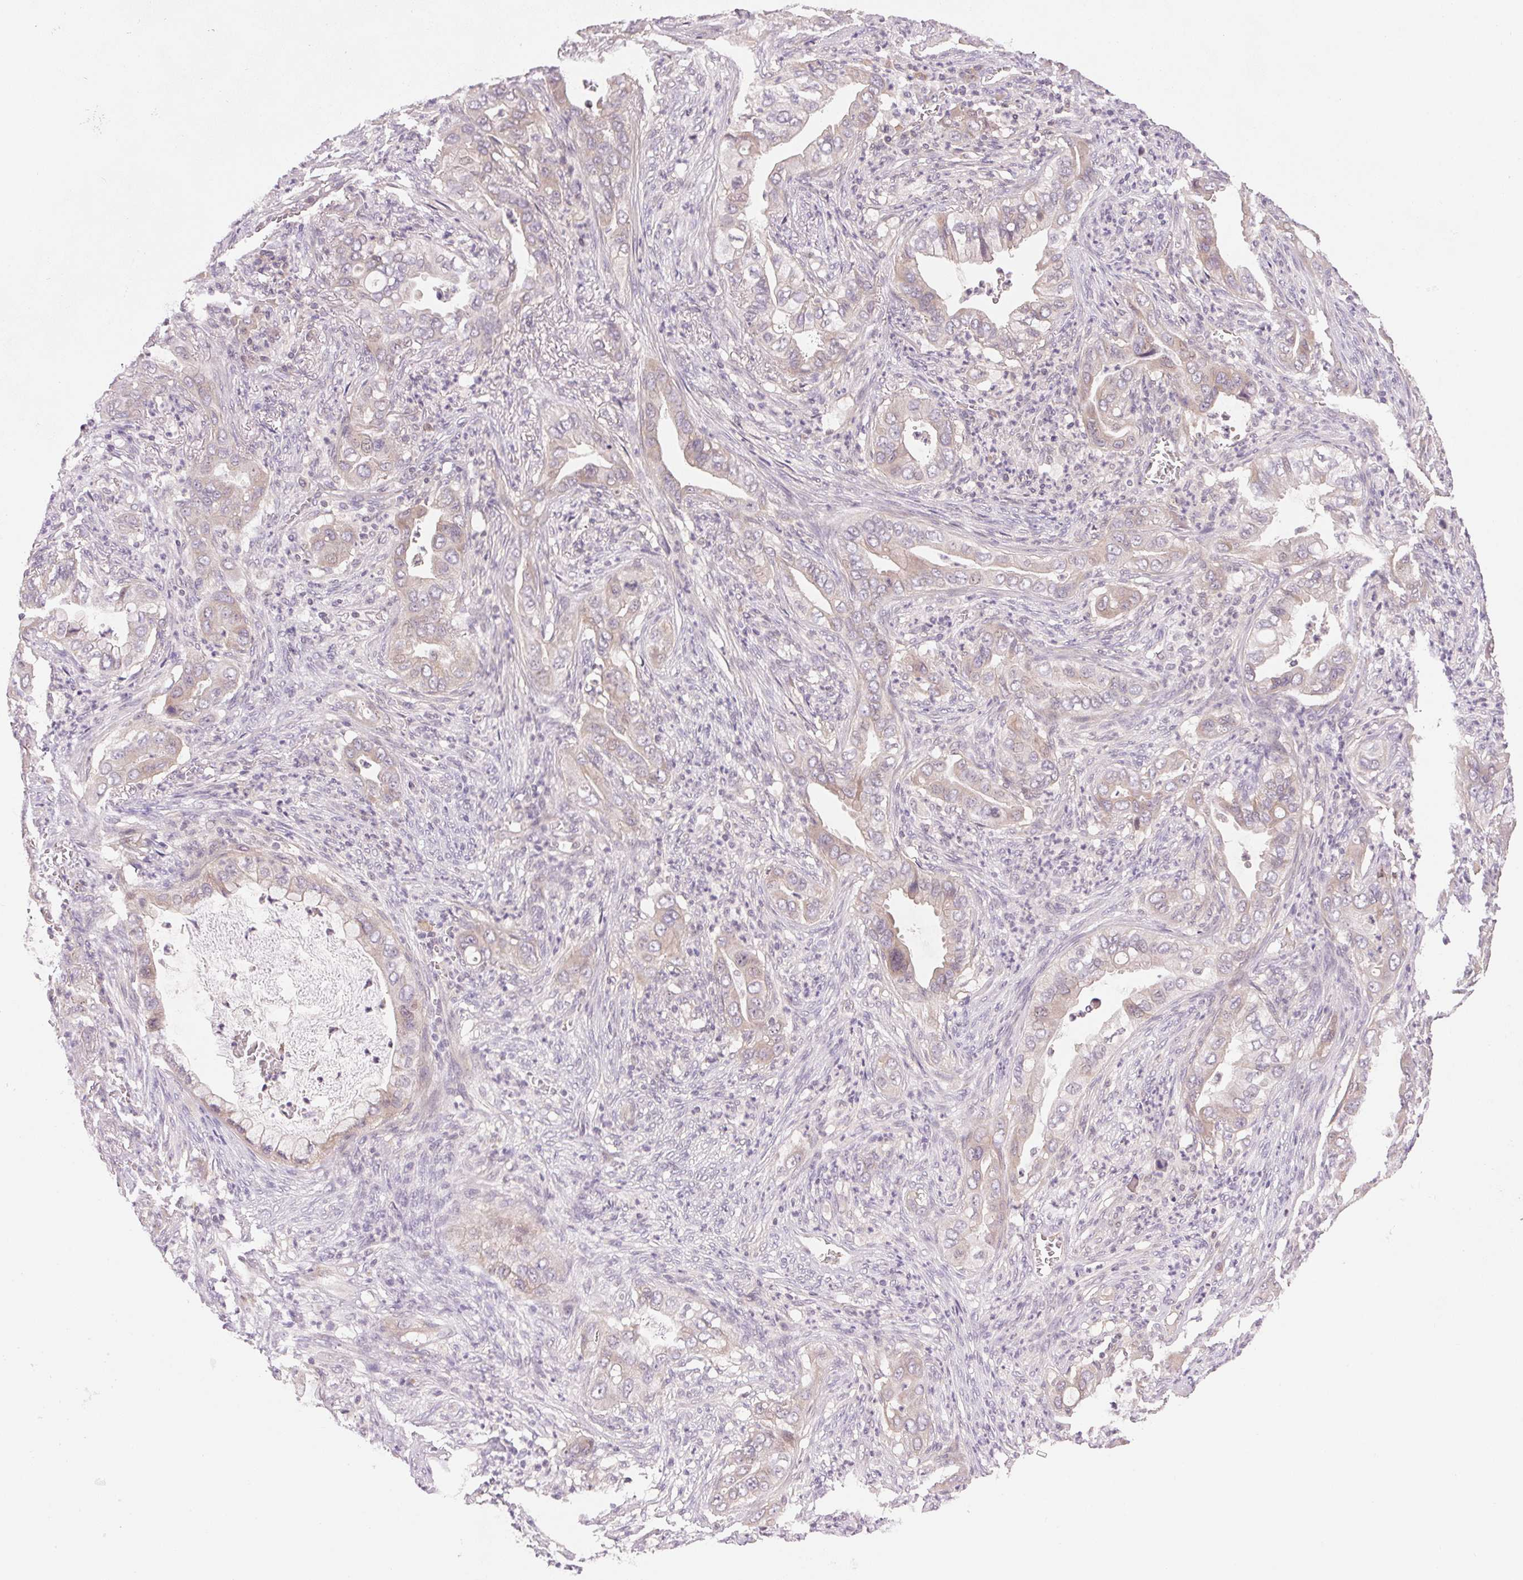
{"staining": {"intensity": "weak", "quantity": "<25%", "location": "cytoplasmic/membranous"}, "tissue": "lung cancer", "cell_type": "Tumor cells", "image_type": "cancer", "snomed": [{"axis": "morphology", "description": "Adenocarcinoma, NOS"}, {"axis": "topography", "description": "Lung"}], "caption": "Image shows no significant protein expression in tumor cells of lung cancer. The staining is performed using DAB (3,3'-diaminobenzidine) brown chromogen with nuclei counter-stained in using hematoxylin.", "gene": "BNIP5", "patient": {"sex": "male", "age": 65}}